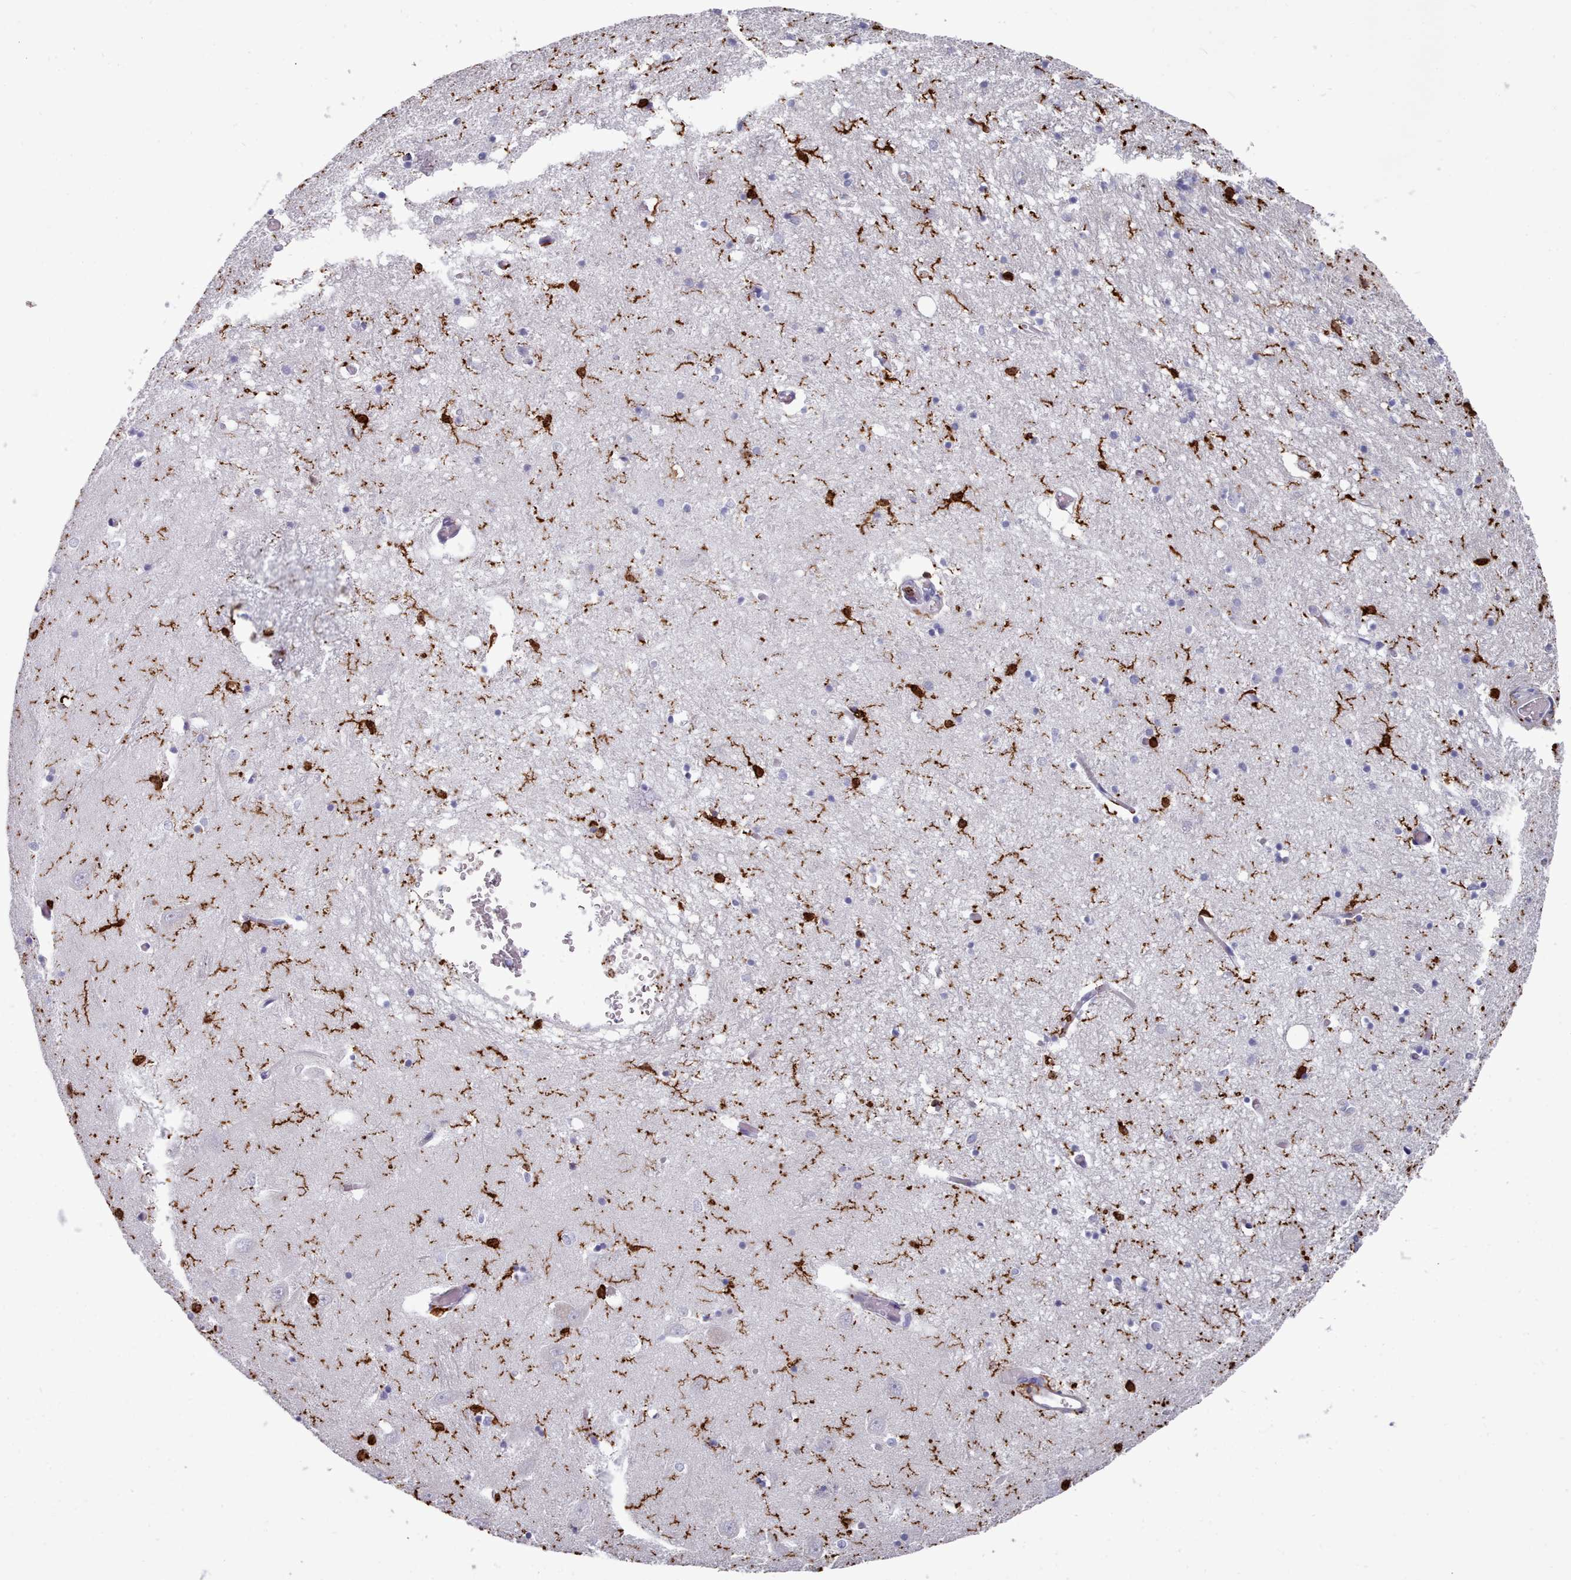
{"staining": {"intensity": "strong", "quantity": "<25%", "location": "cytoplasmic/membranous"}, "tissue": "hippocampus", "cell_type": "Glial cells", "image_type": "normal", "snomed": [{"axis": "morphology", "description": "Normal tissue, NOS"}, {"axis": "topography", "description": "Hippocampus"}], "caption": "This histopathology image displays normal hippocampus stained with immunohistochemistry to label a protein in brown. The cytoplasmic/membranous of glial cells show strong positivity for the protein. Nuclei are counter-stained blue.", "gene": "AIF1", "patient": {"sex": "male", "age": 70}}